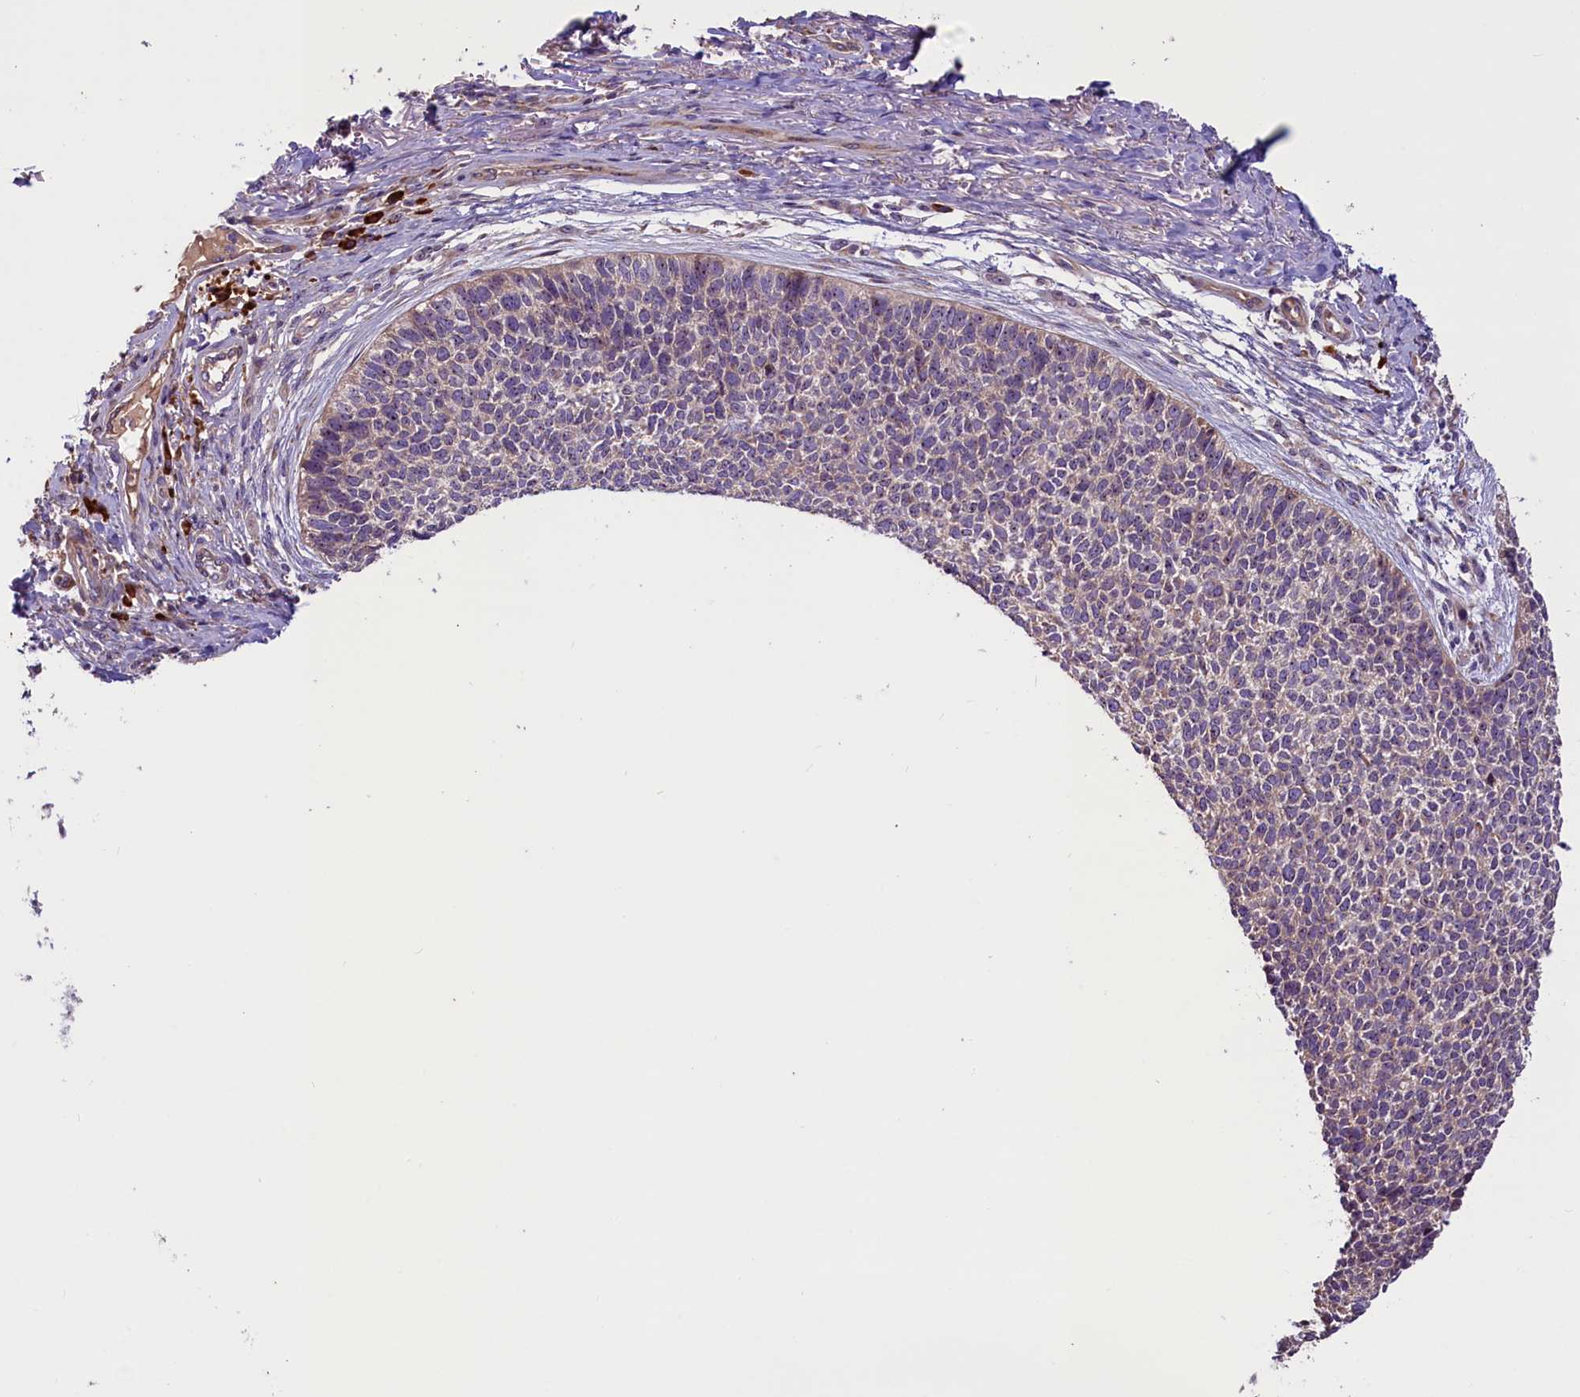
{"staining": {"intensity": "weak", "quantity": "<25%", "location": "cytoplasmic/membranous,nuclear"}, "tissue": "skin cancer", "cell_type": "Tumor cells", "image_type": "cancer", "snomed": [{"axis": "morphology", "description": "Basal cell carcinoma"}, {"axis": "topography", "description": "Skin"}], "caption": "Immunohistochemistry micrograph of skin cancer stained for a protein (brown), which demonstrates no expression in tumor cells. The staining was performed using DAB to visualize the protein expression in brown, while the nuclei were stained in blue with hematoxylin (Magnification: 20x).", "gene": "FRY", "patient": {"sex": "female", "age": 84}}